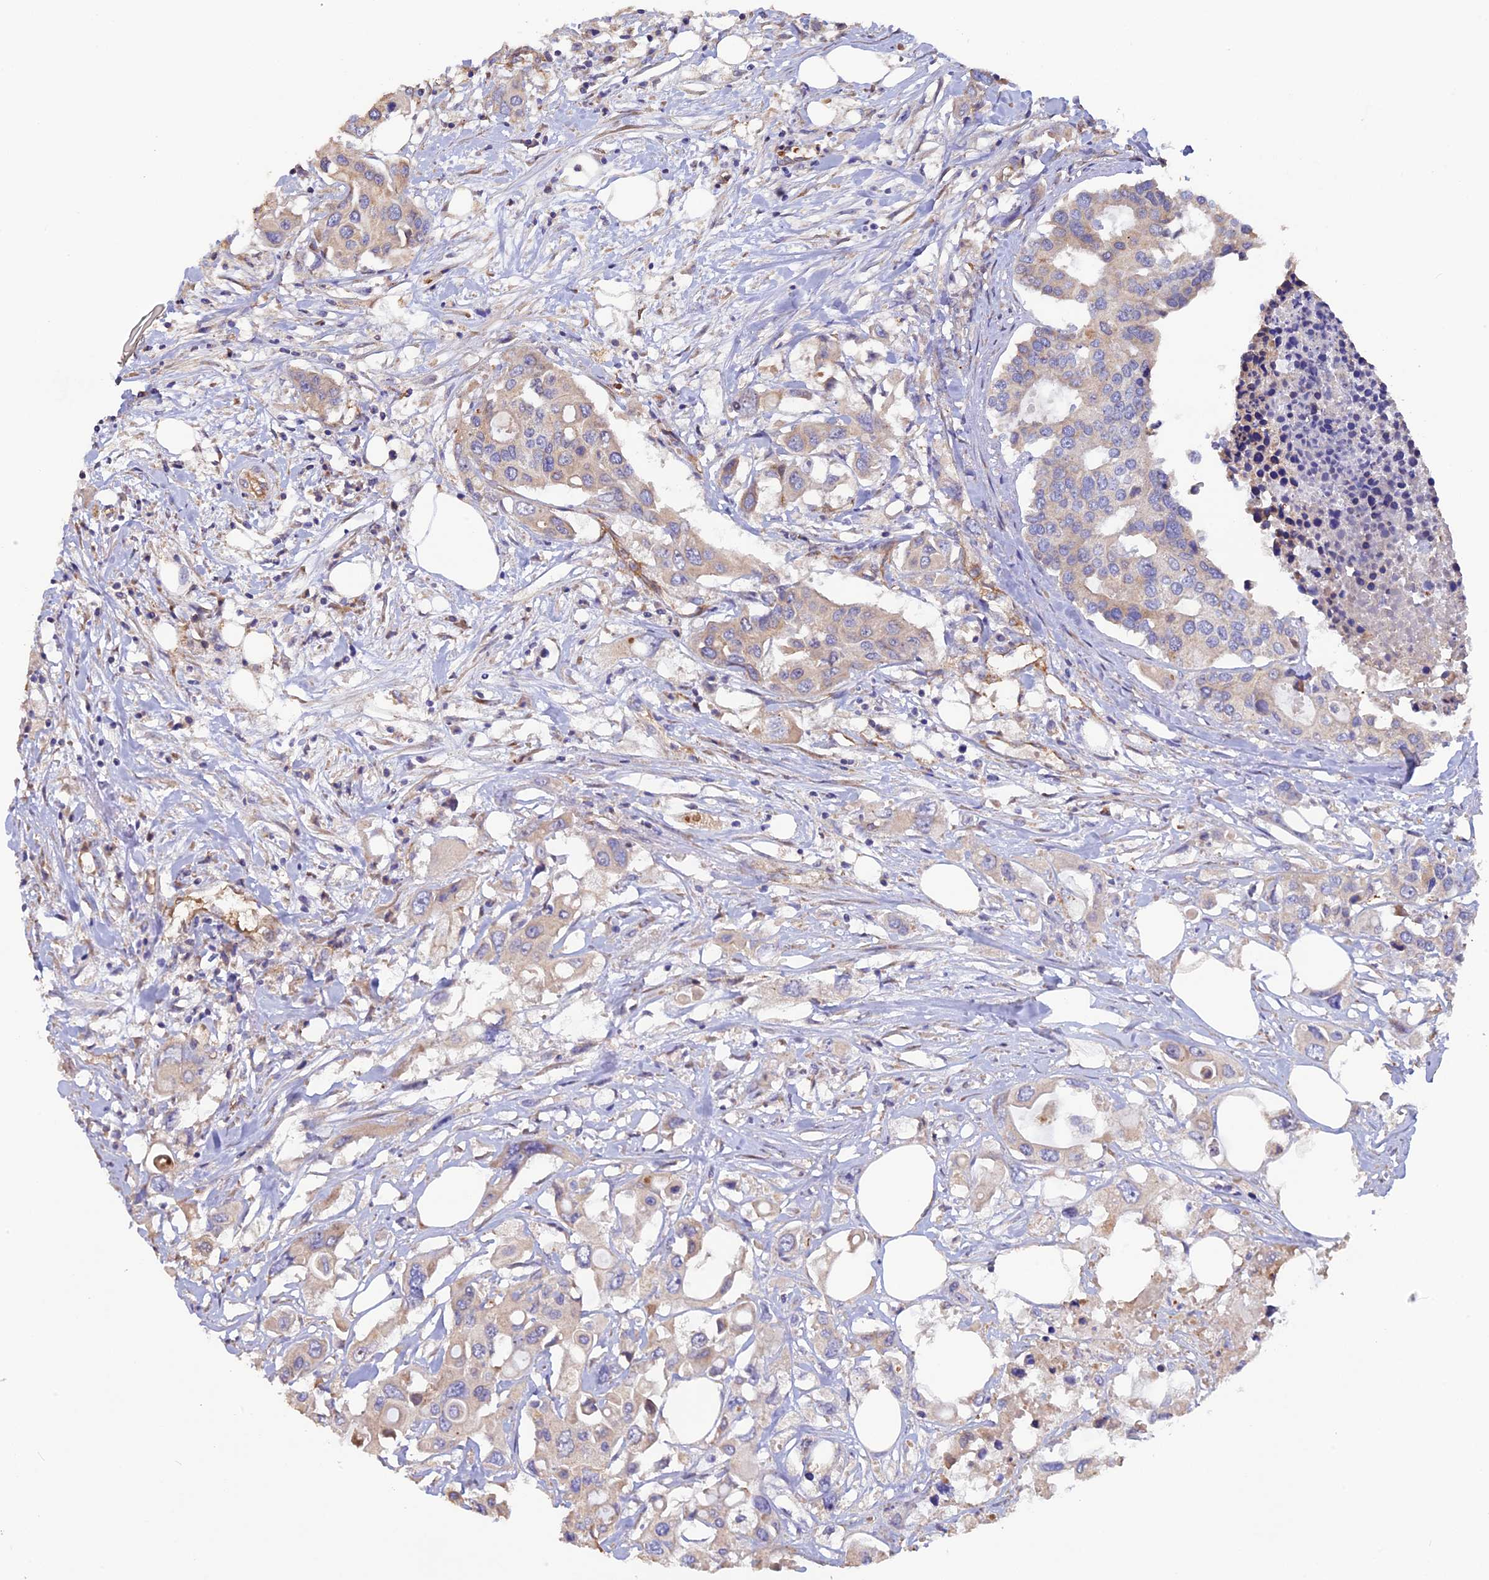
{"staining": {"intensity": "weak", "quantity": "25%-75%", "location": "cytoplasmic/membranous"}, "tissue": "colorectal cancer", "cell_type": "Tumor cells", "image_type": "cancer", "snomed": [{"axis": "morphology", "description": "Adenocarcinoma, NOS"}, {"axis": "topography", "description": "Colon"}], "caption": "Immunohistochemistry (IHC) histopathology image of human colorectal cancer (adenocarcinoma) stained for a protein (brown), which exhibits low levels of weak cytoplasmic/membranous expression in about 25%-75% of tumor cells.", "gene": "DUS3L", "patient": {"sex": "male", "age": 77}}